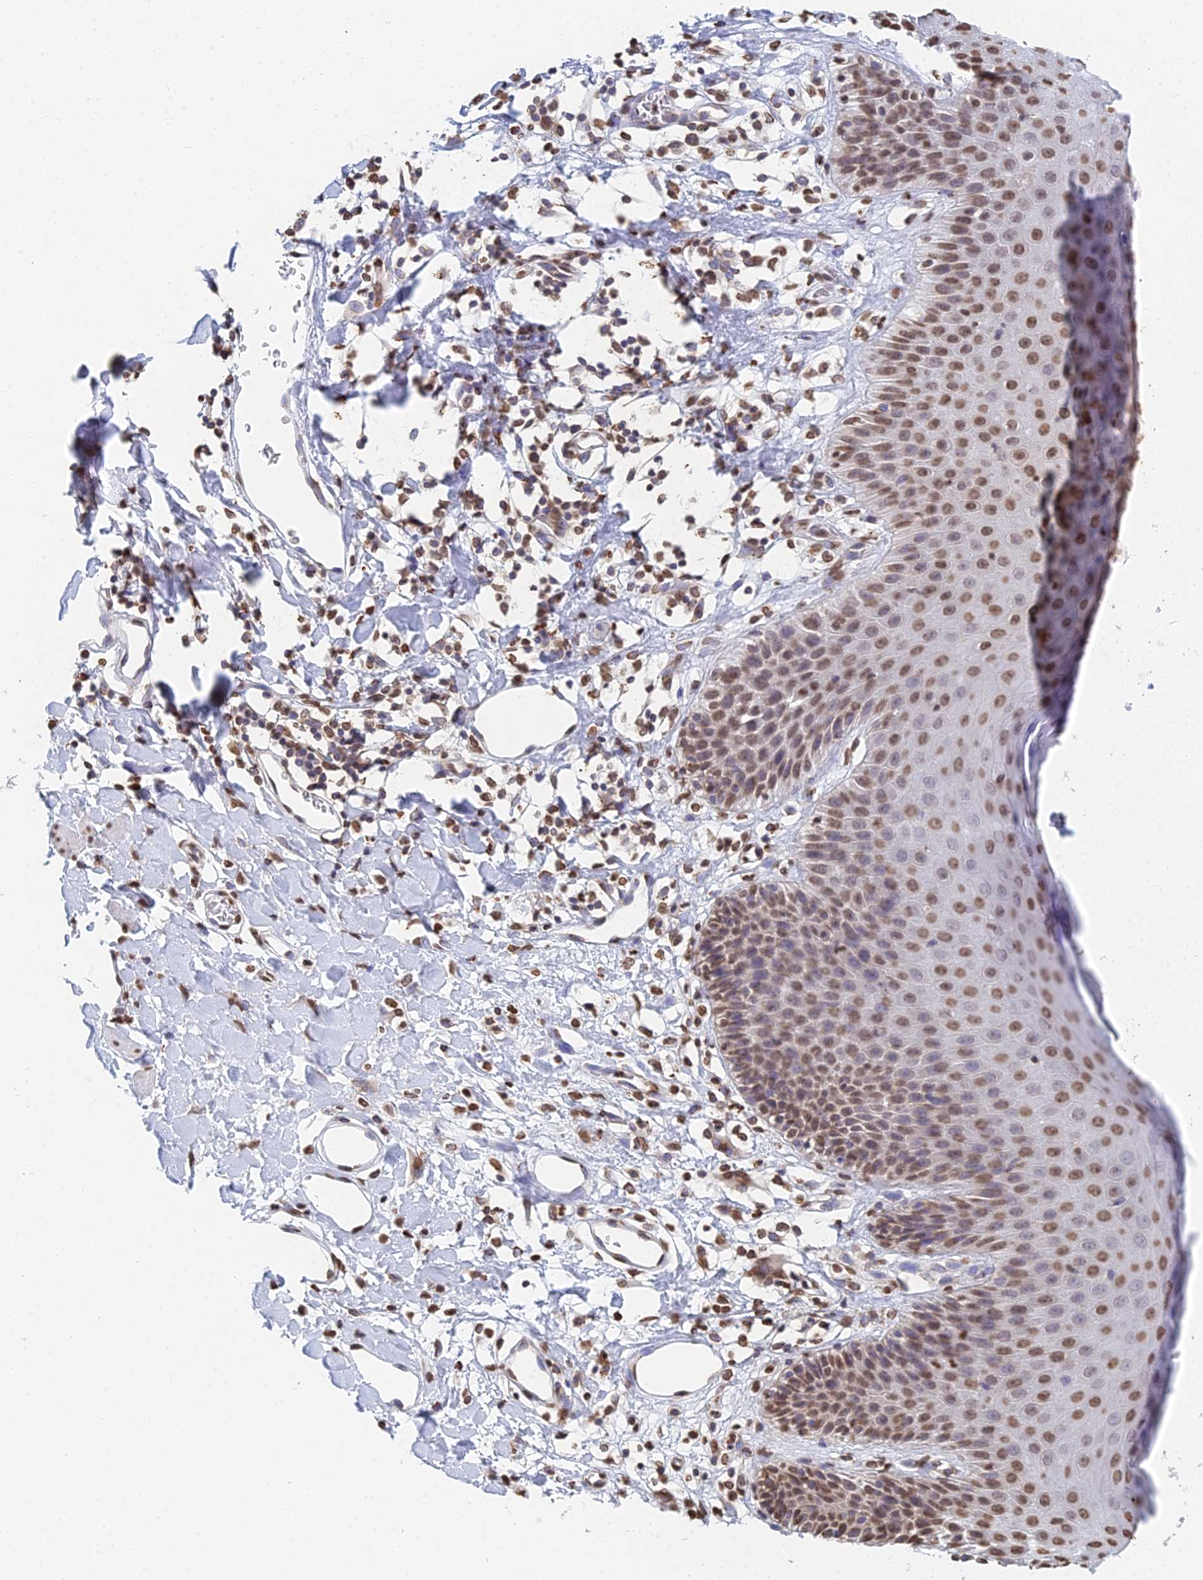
{"staining": {"intensity": "moderate", "quantity": ">75%", "location": "nuclear"}, "tissue": "skin", "cell_type": "Epidermal cells", "image_type": "normal", "snomed": [{"axis": "morphology", "description": "Normal tissue, NOS"}, {"axis": "topography", "description": "Vulva"}], "caption": "Skin was stained to show a protein in brown. There is medium levels of moderate nuclear expression in about >75% of epidermal cells.", "gene": "GBP3", "patient": {"sex": "female", "age": 68}}